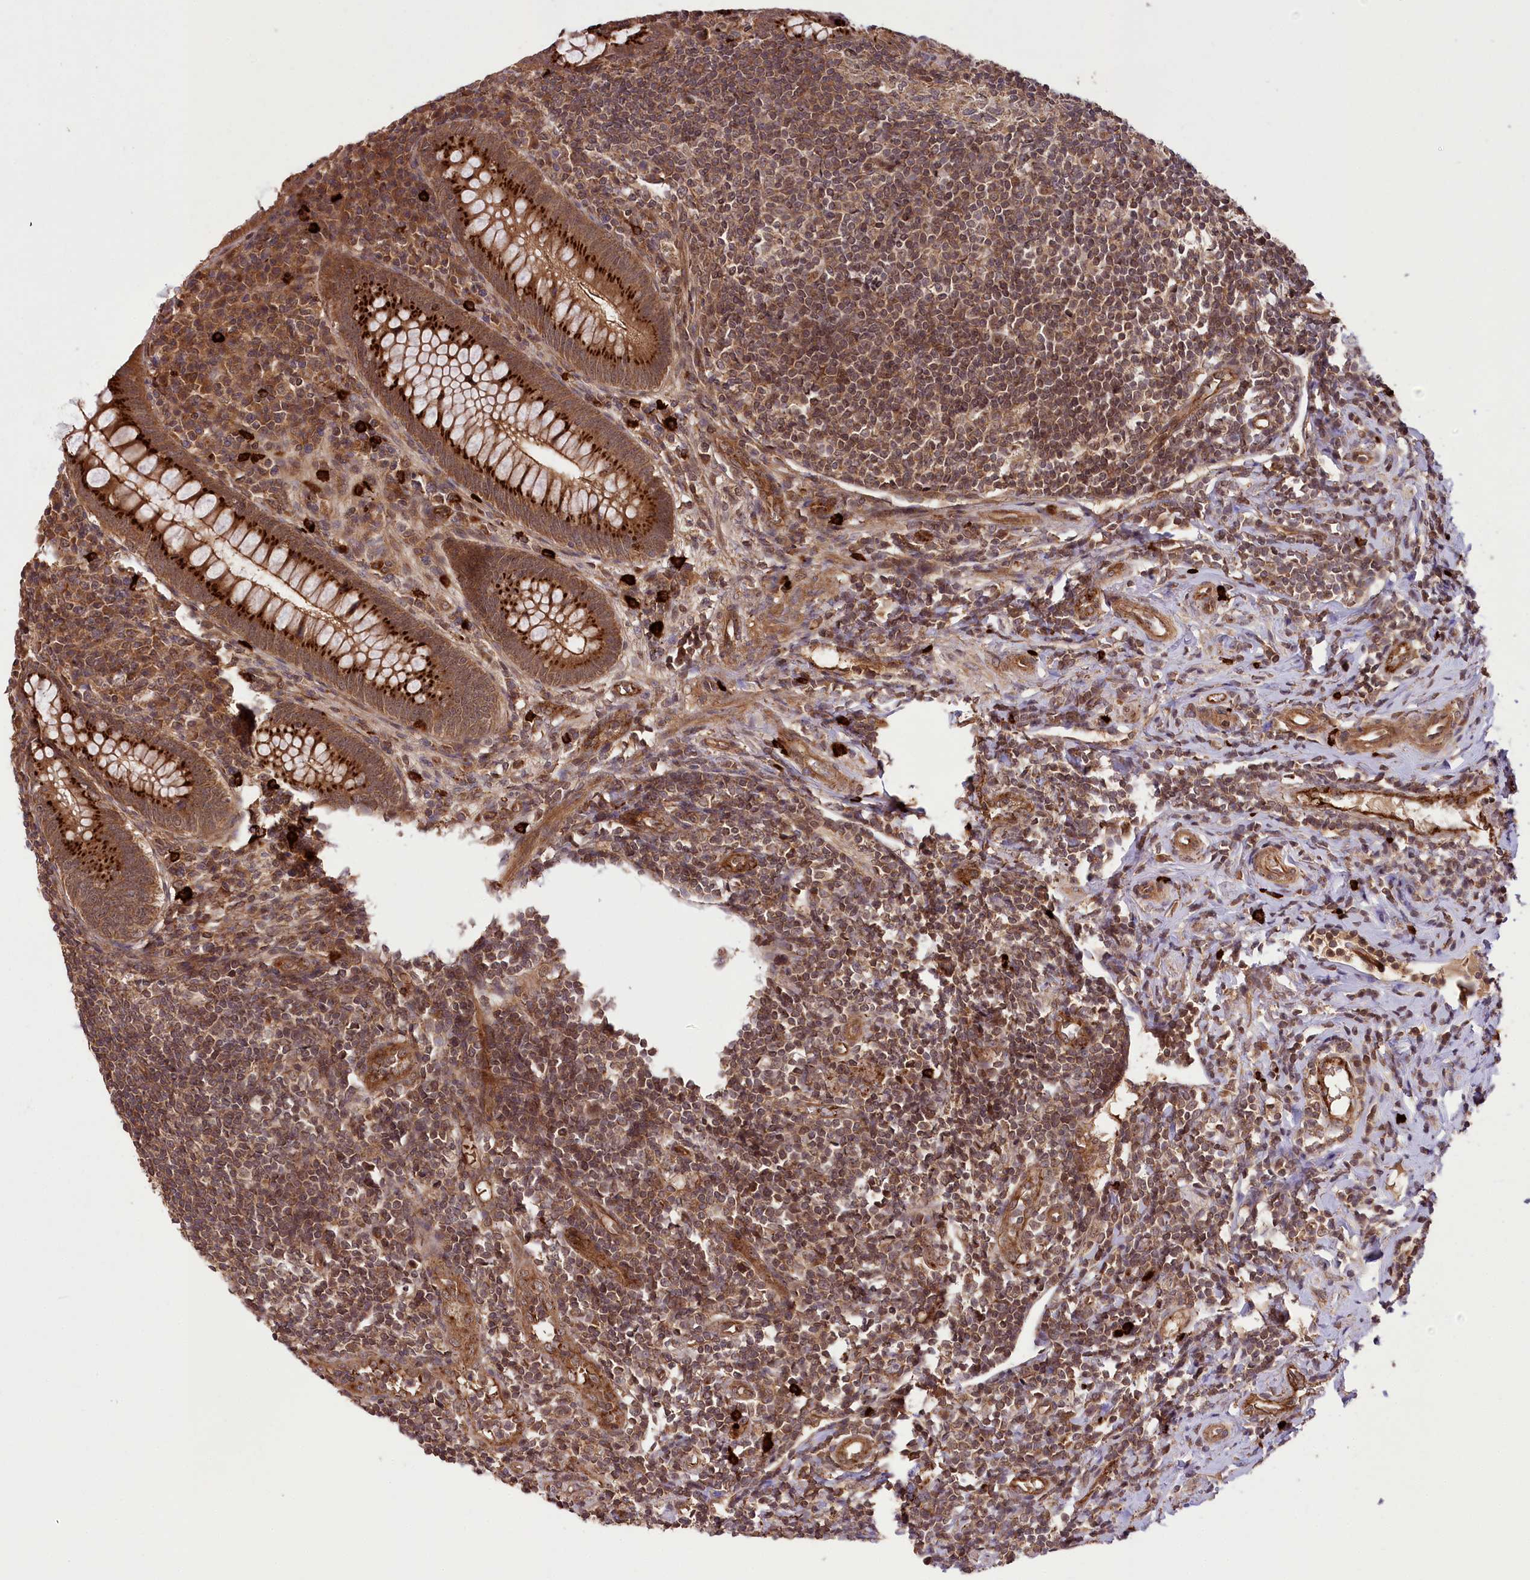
{"staining": {"intensity": "strong", "quantity": ">75%", "location": "cytoplasmic/membranous"}, "tissue": "appendix", "cell_type": "Glandular cells", "image_type": "normal", "snomed": [{"axis": "morphology", "description": "Normal tissue, NOS"}, {"axis": "topography", "description": "Appendix"}], "caption": "A brown stain highlights strong cytoplasmic/membranous positivity of a protein in glandular cells of normal human appendix.", "gene": "CARD19", "patient": {"sex": "female", "age": 33}}